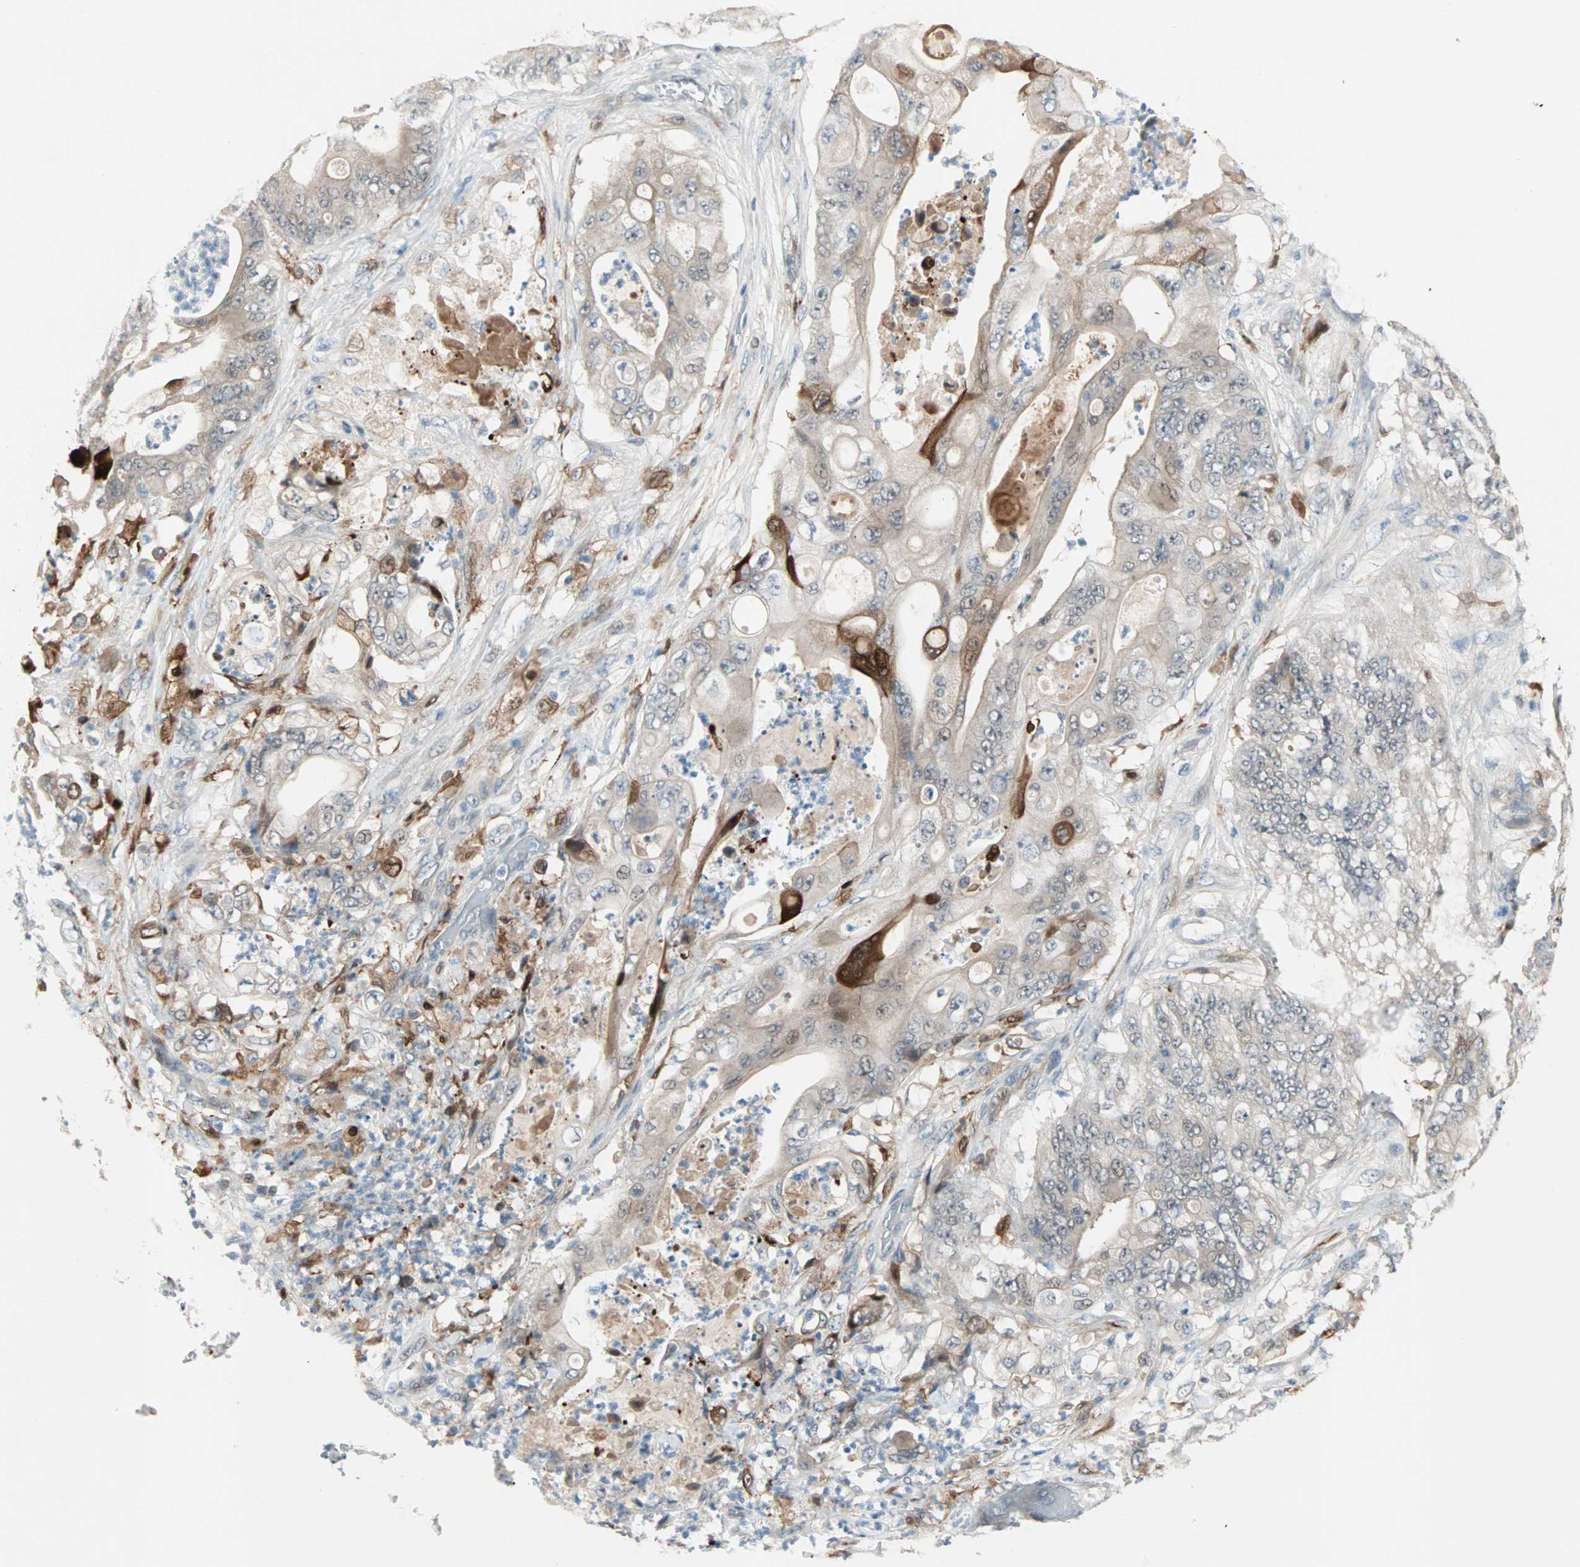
{"staining": {"intensity": "strong", "quantity": "<25%", "location": "cytoplasmic/membranous"}, "tissue": "stomach cancer", "cell_type": "Tumor cells", "image_type": "cancer", "snomed": [{"axis": "morphology", "description": "Adenocarcinoma, NOS"}, {"axis": "topography", "description": "Stomach"}], "caption": "Stomach adenocarcinoma stained for a protein (brown) demonstrates strong cytoplasmic/membranous positive expression in about <25% of tumor cells.", "gene": "RTL6", "patient": {"sex": "female", "age": 73}}